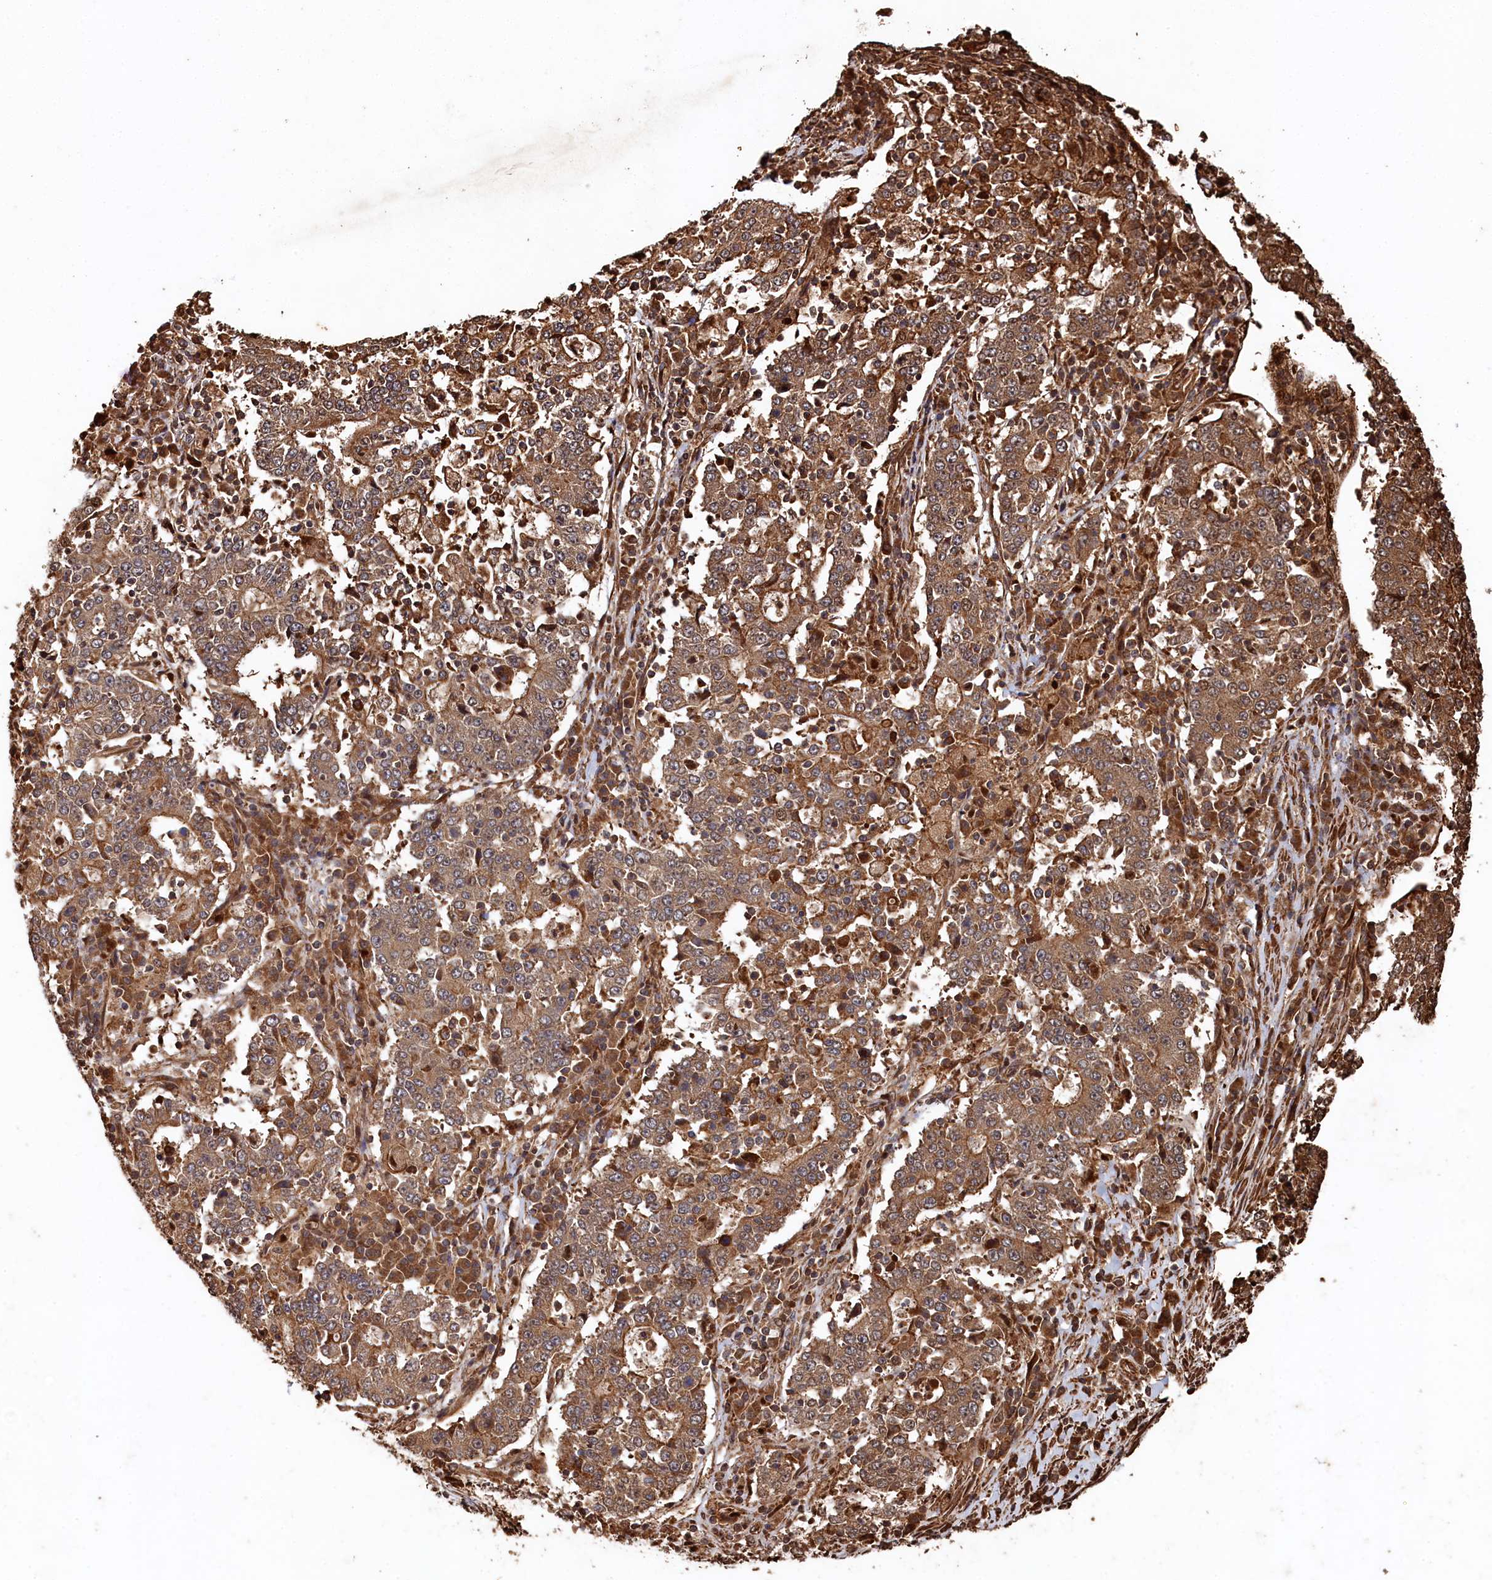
{"staining": {"intensity": "moderate", "quantity": ">75%", "location": "cytoplasmic/membranous"}, "tissue": "stomach cancer", "cell_type": "Tumor cells", "image_type": "cancer", "snomed": [{"axis": "morphology", "description": "Adenocarcinoma, NOS"}, {"axis": "topography", "description": "Stomach"}], "caption": "Immunohistochemistry (IHC) histopathology image of neoplastic tissue: stomach cancer stained using immunohistochemistry (IHC) shows medium levels of moderate protein expression localized specifically in the cytoplasmic/membranous of tumor cells, appearing as a cytoplasmic/membranous brown color.", "gene": "PIGN", "patient": {"sex": "male", "age": 59}}